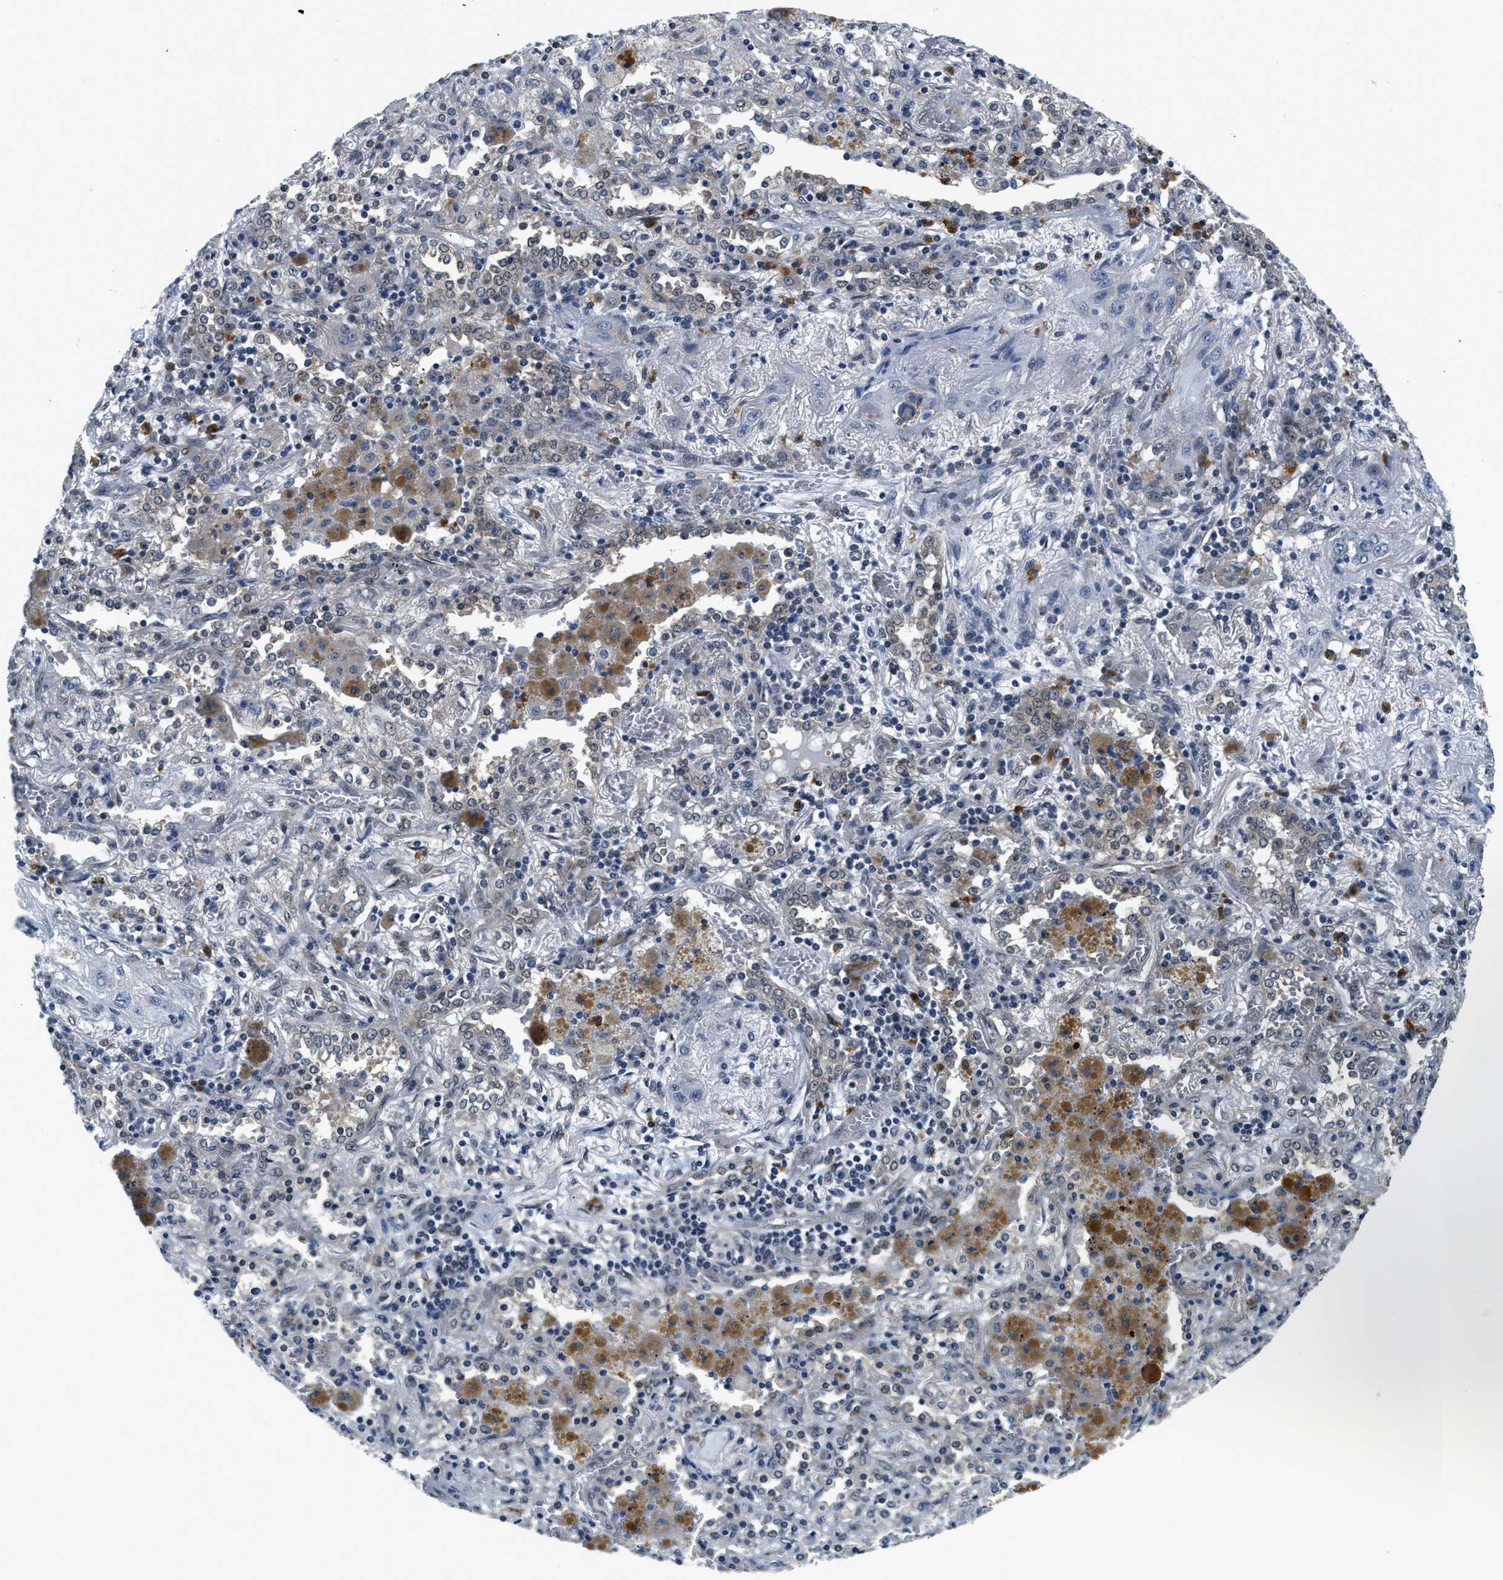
{"staining": {"intensity": "negative", "quantity": "none", "location": "none"}, "tissue": "lung cancer", "cell_type": "Tumor cells", "image_type": "cancer", "snomed": [{"axis": "morphology", "description": "Squamous cell carcinoma, NOS"}, {"axis": "topography", "description": "Lung"}], "caption": "Immunohistochemistry (IHC) image of human lung cancer (squamous cell carcinoma) stained for a protein (brown), which shows no staining in tumor cells.", "gene": "SMAD4", "patient": {"sex": "female", "age": 47}}